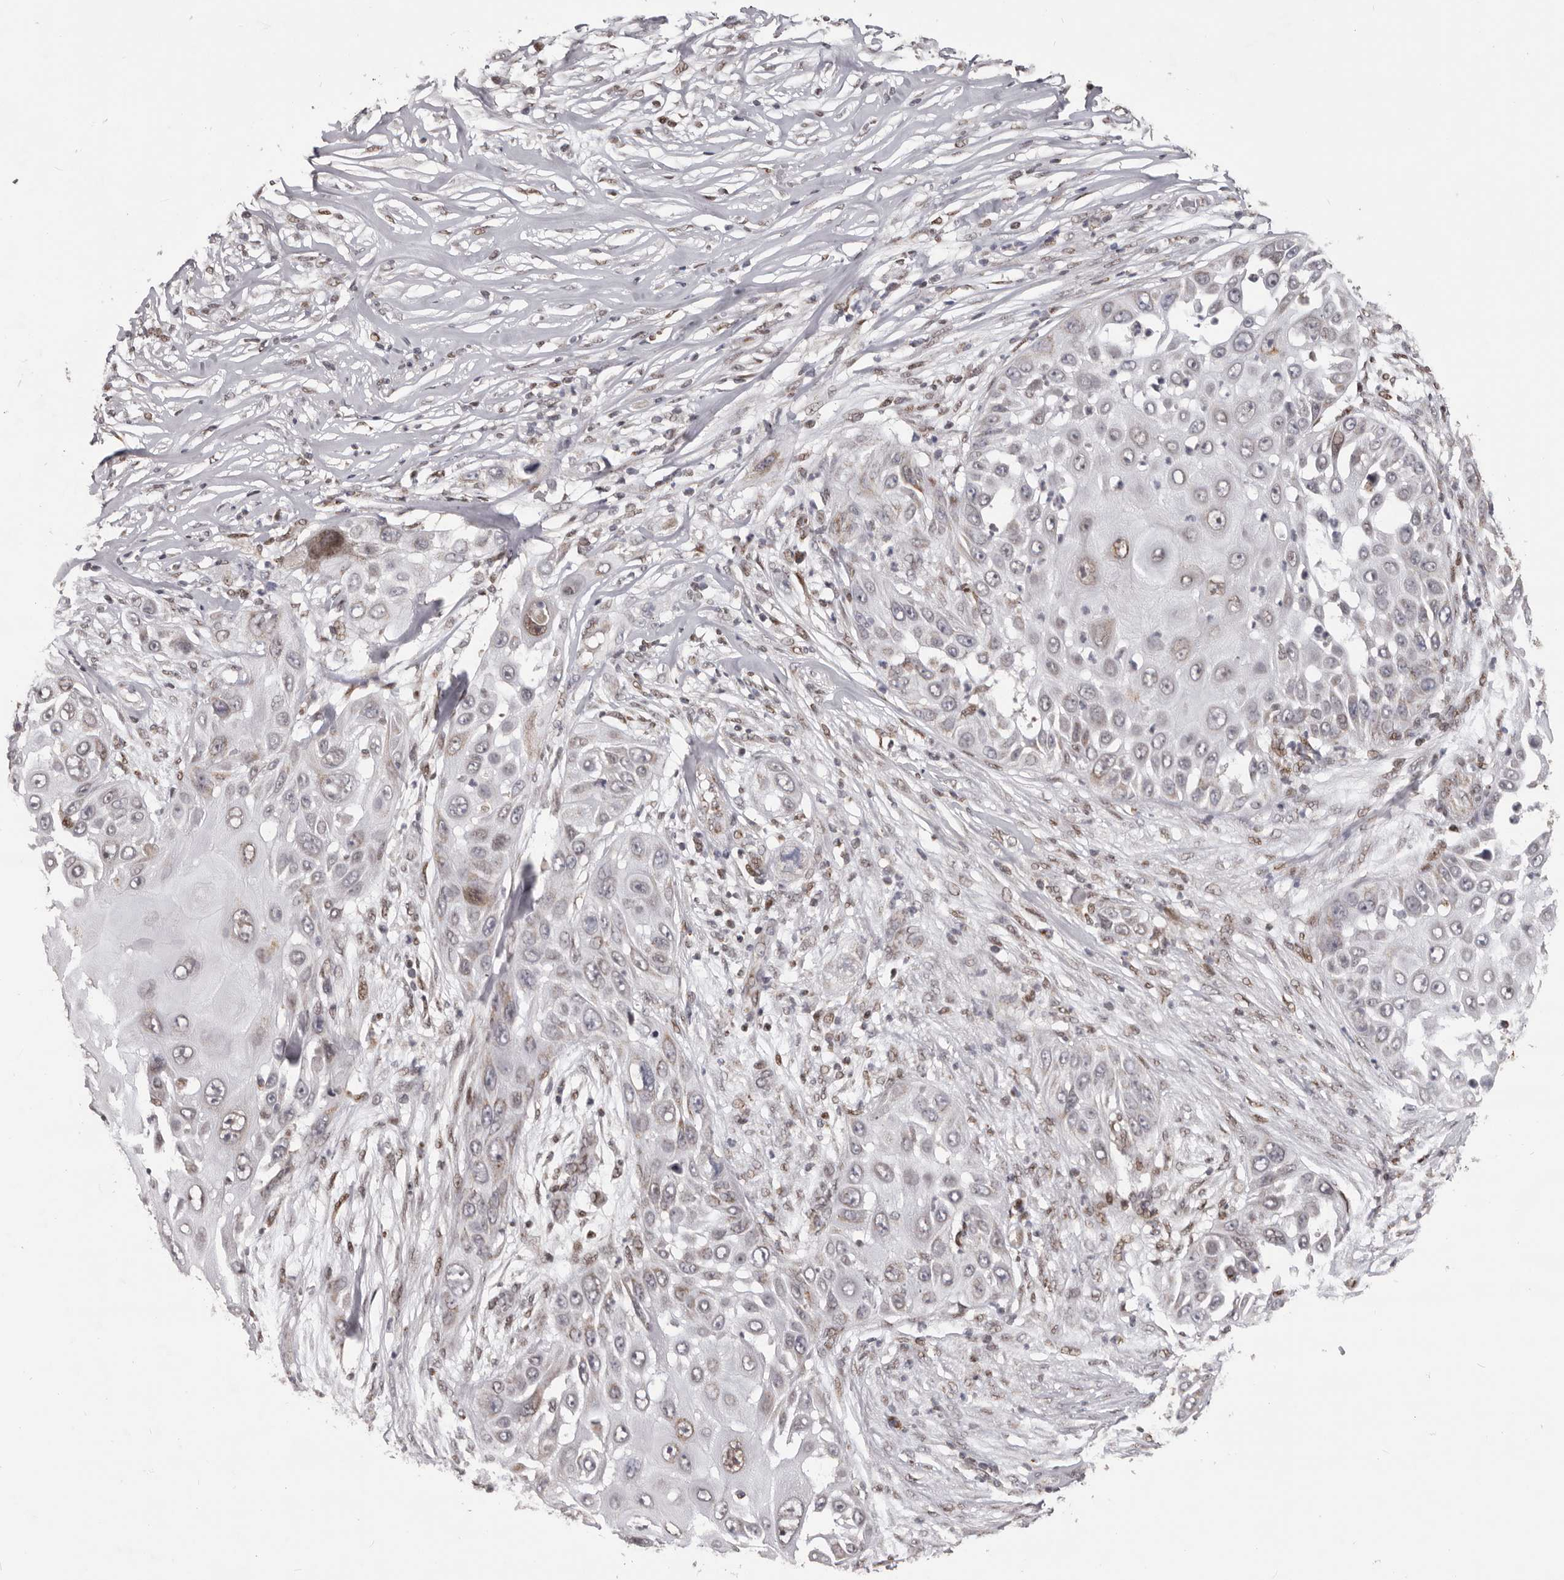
{"staining": {"intensity": "weak", "quantity": "<25%", "location": "cytoplasmic/membranous"}, "tissue": "skin cancer", "cell_type": "Tumor cells", "image_type": "cancer", "snomed": [{"axis": "morphology", "description": "Squamous cell carcinoma, NOS"}, {"axis": "topography", "description": "Skin"}], "caption": "A high-resolution histopathology image shows immunohistochemistry (IHC) staining of squamous cell carcinoma (skin), which demonstrates no significant expression in tumor cells.", "gene": "C17orf99", "patient": {"sex": "female", "age": 44}}